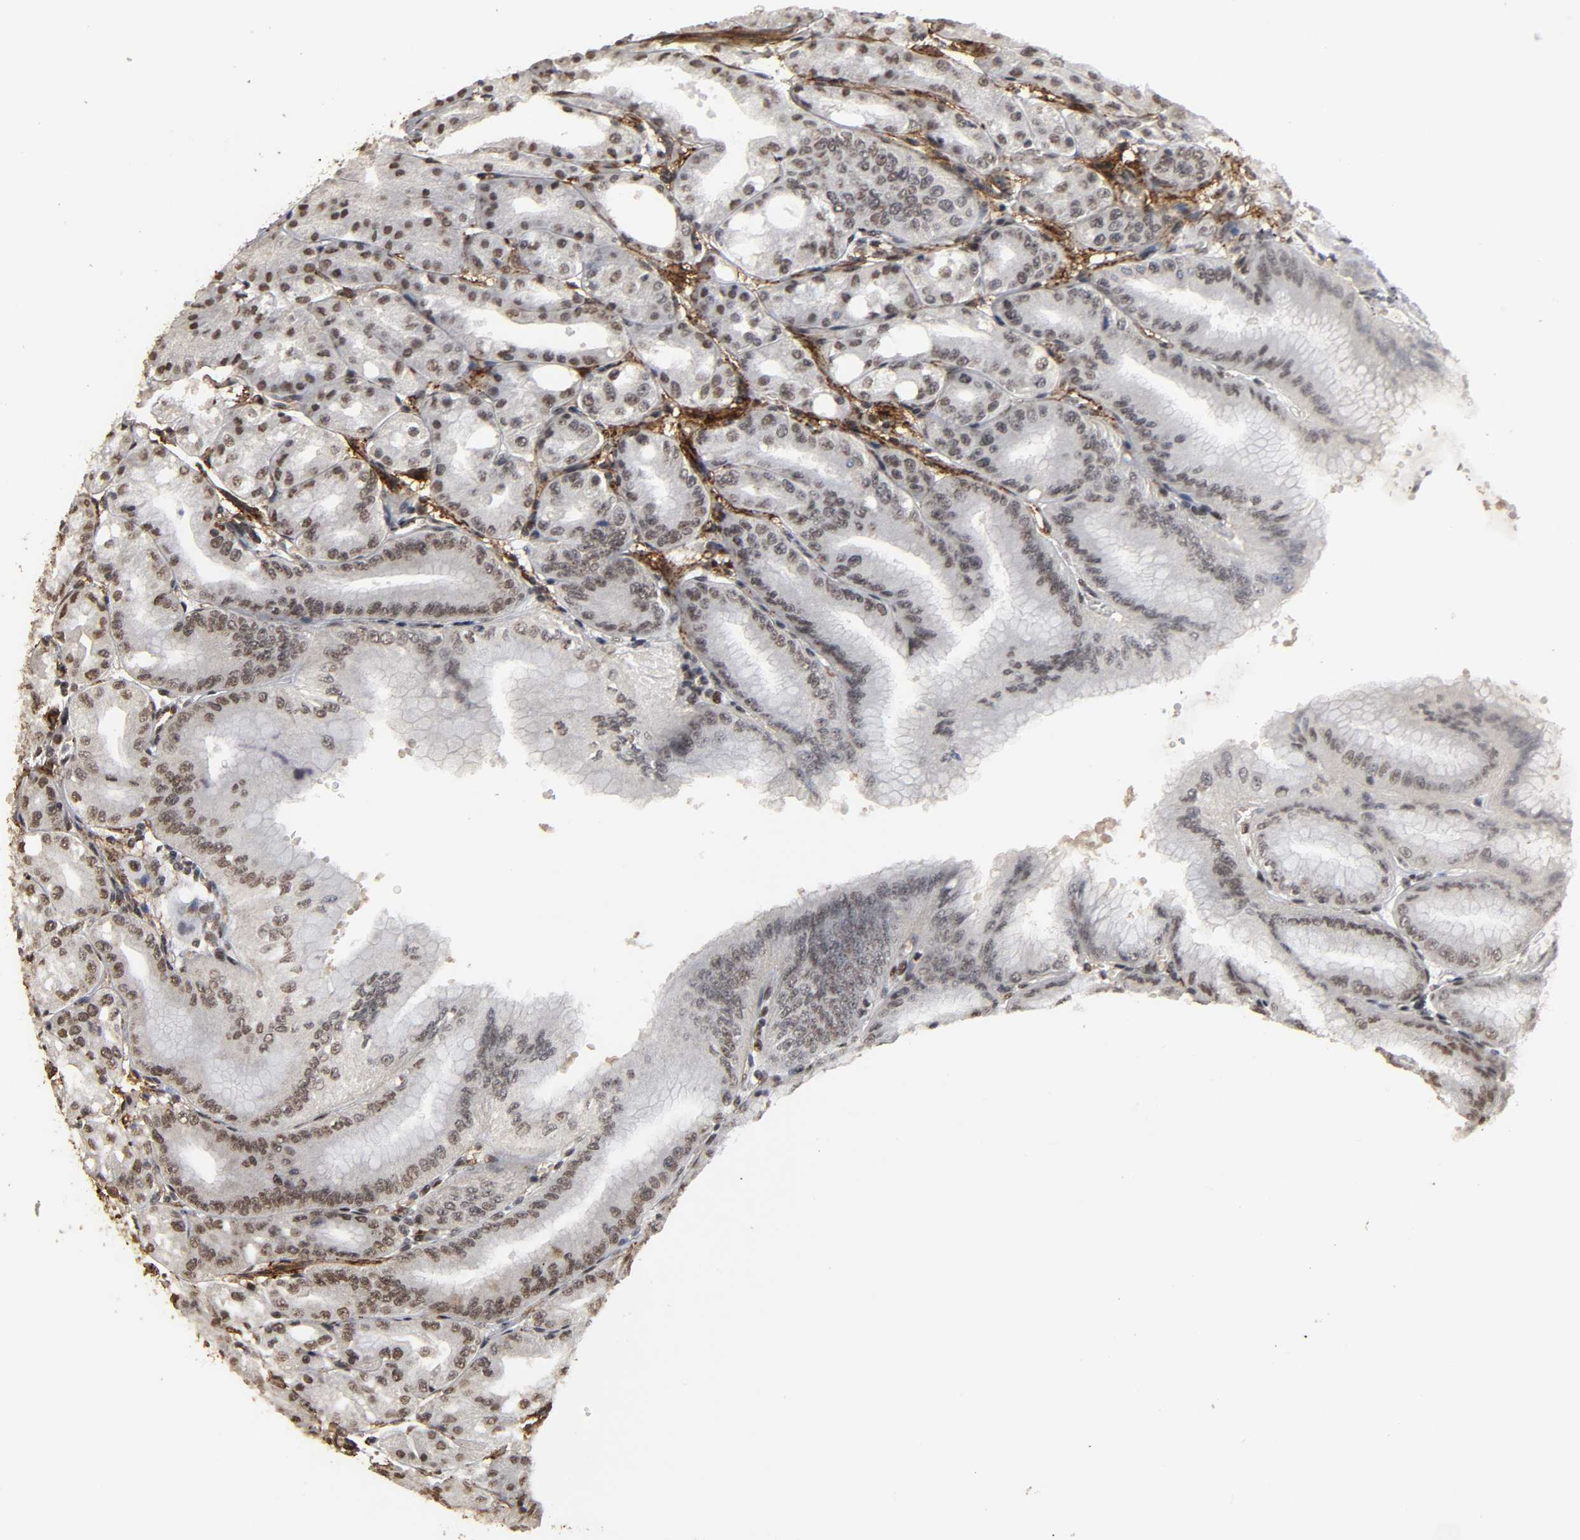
{"staining": {"intensity": "weak", "quantity": ">75%", "location": "cytoplasmic/membranous,nuclear"}, "tissue": "stomach", "cell_type": "Glandular cells", "image_type": "normal", "snomed": [{"axis": "morphology", "description": "Normal tissue, NOS"}, {"axis": "topography", "description": "Stomach, lower"}], "caption": "Normal stomach exhibits weak cytoplasmic/membranous,nuclear positivity in about >75% of glandular cells (brown staining indicates protein expression, while blue staining denotes nuclei)..", "gene": "AHNAK2", "patient": {"sex": "male", "age": 71}}